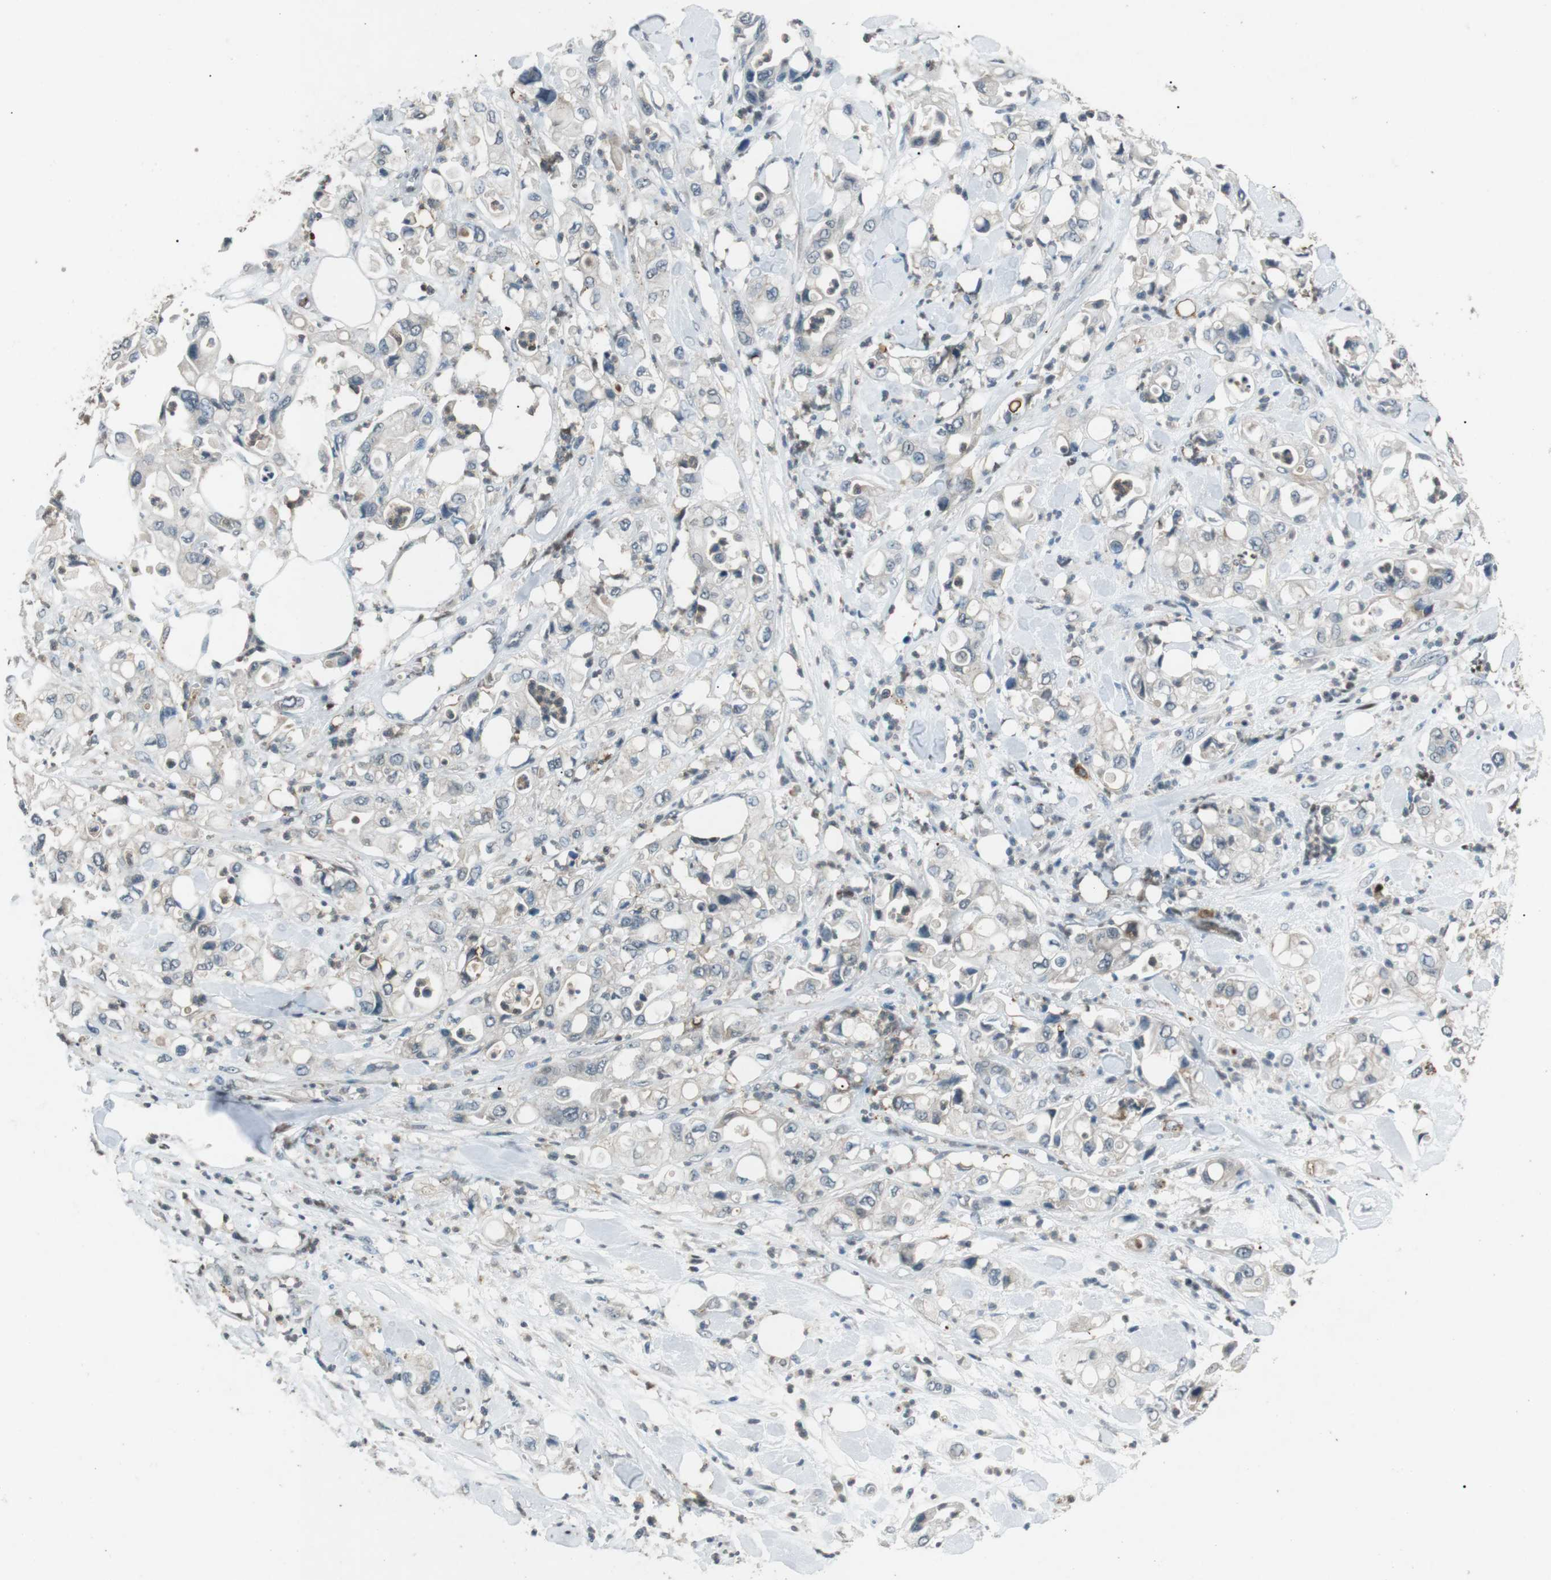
{"staining": {"intensity": "negative", "quantity": "none", "location": "none"}, "tissue": "pancreatic cancer", "cell_type": "Tumor cells", "image_type": "cancer", "snomed": [{"axis": "morphology", "description": "Adenocarcinoma, NOS"}, {"axis": "topography", "description": "Pancreas"}], "caption": "High magnification brightfield microscopy of pancreatic cancer (adenocarcinoma) stained with DAB (brown) and counterstained with hematoxylin (blue): tumor cells show no significant positivity. (DAB immunohistochemistry (IHC) with hematoxylin counter stain).", "gene": "NEK7", "patient": {"sex": "male", "age": 70}}